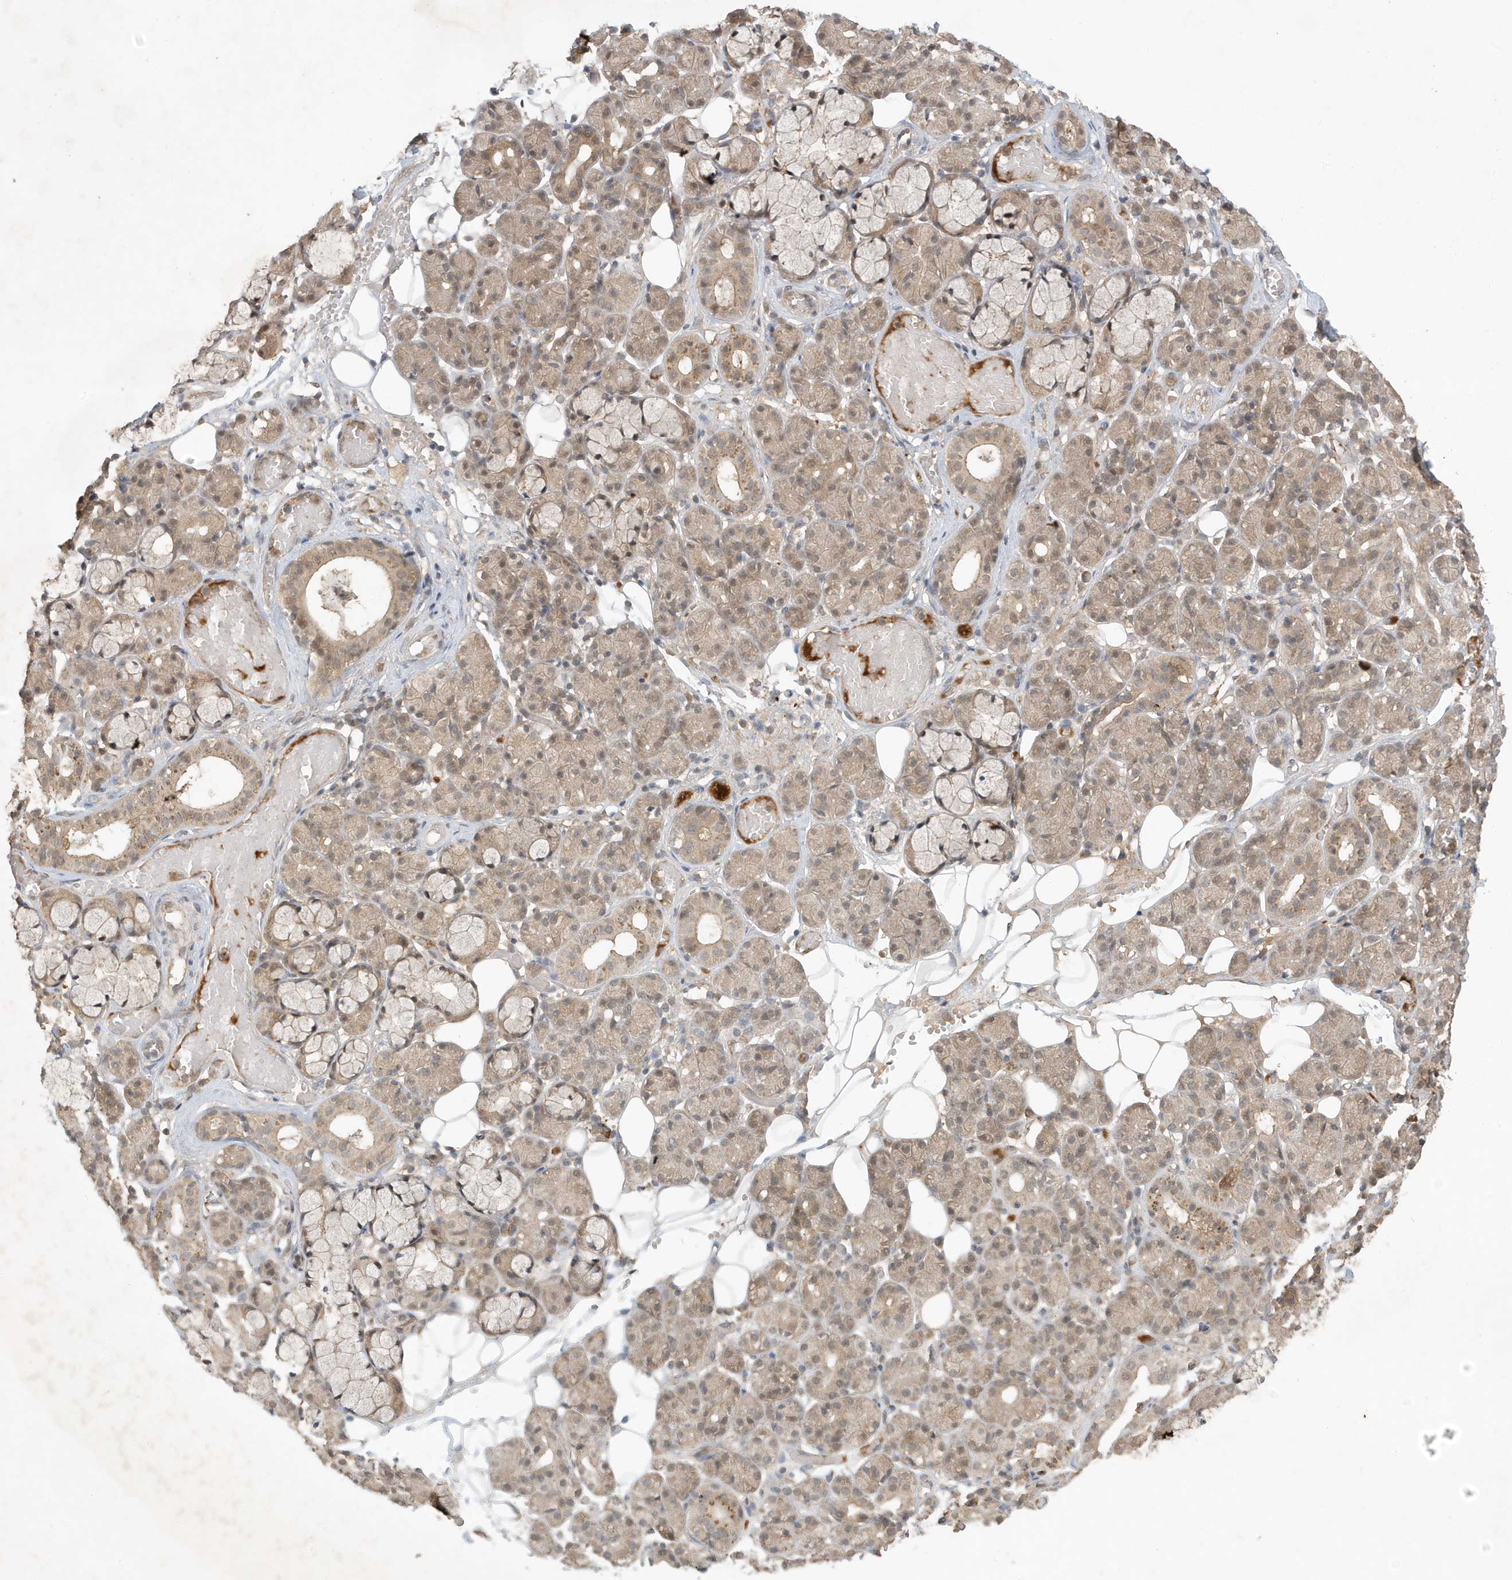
{"staining": {"intensity": "moderate", "quantity": "25%-75%", "location": "cytoplasmic/membranous"}, "tissue": "salivary gland", "cell_type": "Glandular cells", "image_type": "normal", "snomed": [{"axis": "morphology", "description": "Normal tissue, NOS"}, {"axis": "topography", "description": "Salivary gland"}], "caption": "Glandular cells reveal moderate cytoplasmic/membranous expression in approximately 25%-75% of cells in normal salivary gland. The staining is performed using DAB (3,3'-diaminobenzidine) brown chromogen to label protein expression. The nuclei are counter-stained blue using hematoxylin.", "gene": "ABCB9", "patient": {"sex": "male", "age": 63}}